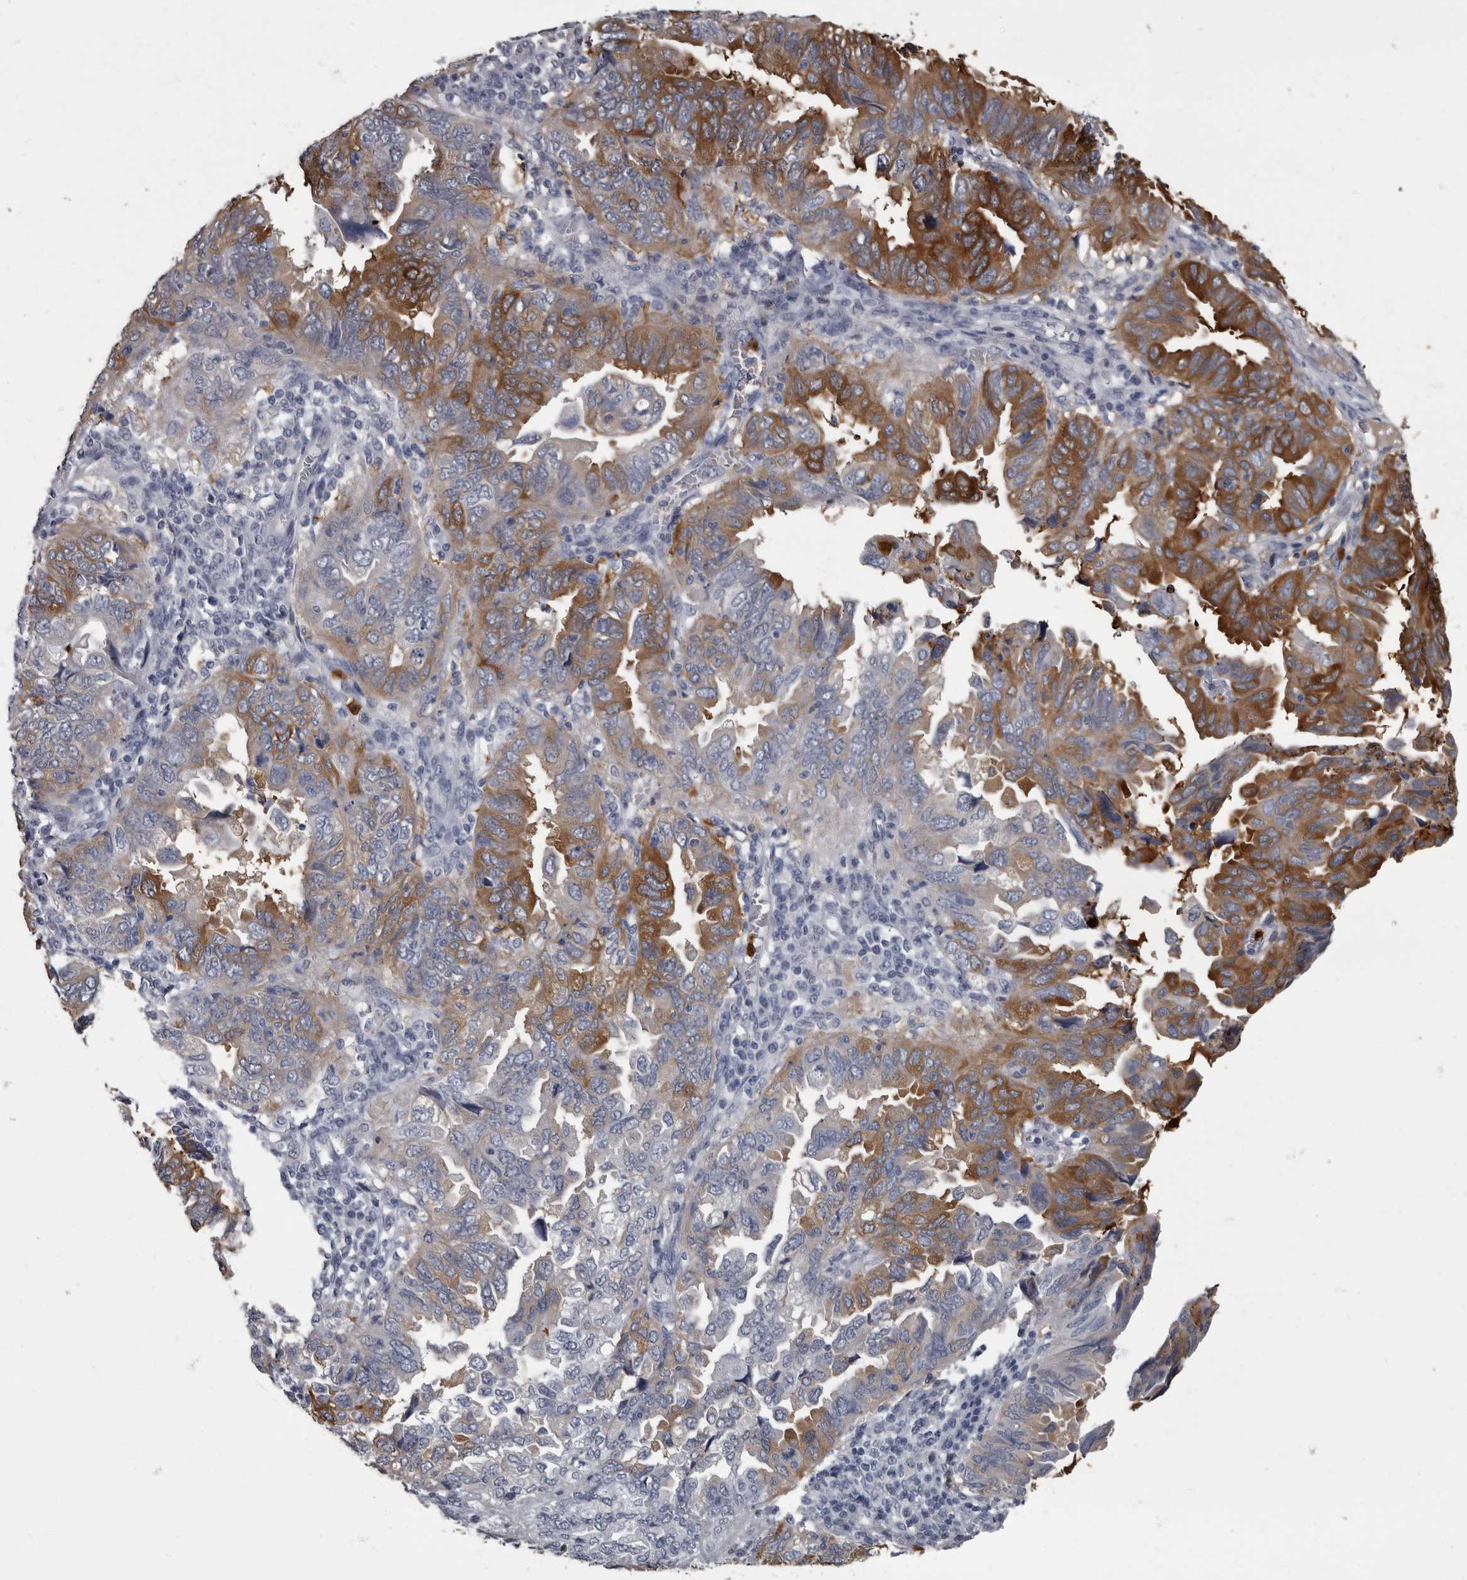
{"staining": {"intensity": "strong", "quantity": "25%-75%", "location": "cytoplasmic/membranous"}, "tissue": "endometrial cancer", "cell_type": "Tumor cells", "image_type": "cancer", "snomed": [{"axis": "morphology", "description": "Adenocarcinoma, NOS"}, {"axis": "topography", "description": "Uterus"}], "caption": "Endometrial adenocarcinoma tissue exhibits strong cytoplasmic/membranous expression in approximately 25%-75% of tumor cells, visualized by immunohistochemistry. (IHC, brightfield microscopy, high magnification).", "gene": "TPD52L1", "patient": {"sex": "female", "age": 77}}